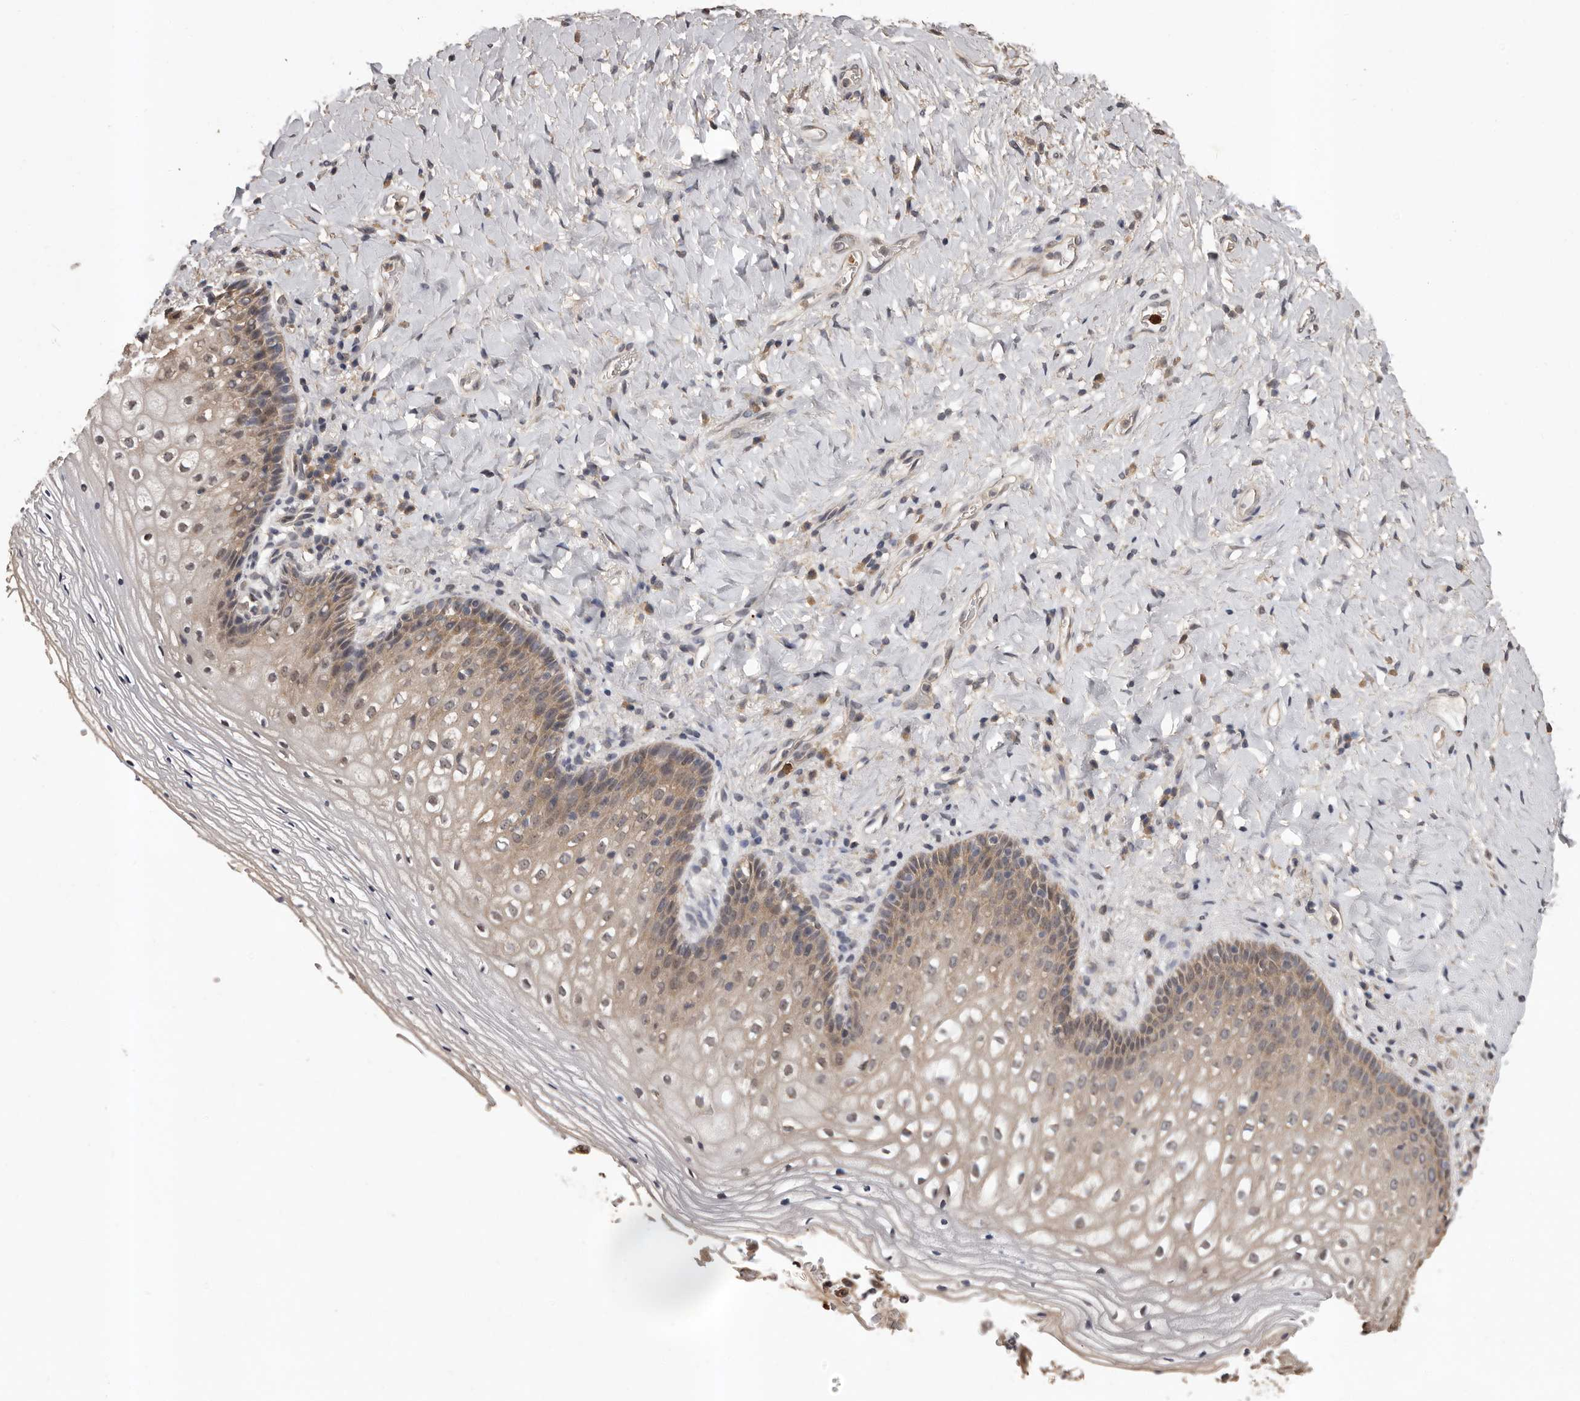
{"staining": {"intensity": "weak", "quantity": "25%-75%", "location": "cytoplasmic/membranous"}, "tissue": "vagina", "cell_type": "Squamous epithelial cells", "image_type": "normal", "snomed": [{"axis": "morphology", "description": "Normal tissue, NOS"}, {"axis": "topography", "description": "Vagina"}], "caption": "A micrograph showing weak cytoplasmic/membranous staining in approximately 25%-75% of squamous epithelial cells in benign vagina, as visualized by brown immunohistochemical staining.", "gene": "VPS37A", "patient": {"sex": "female", "age": 60}}